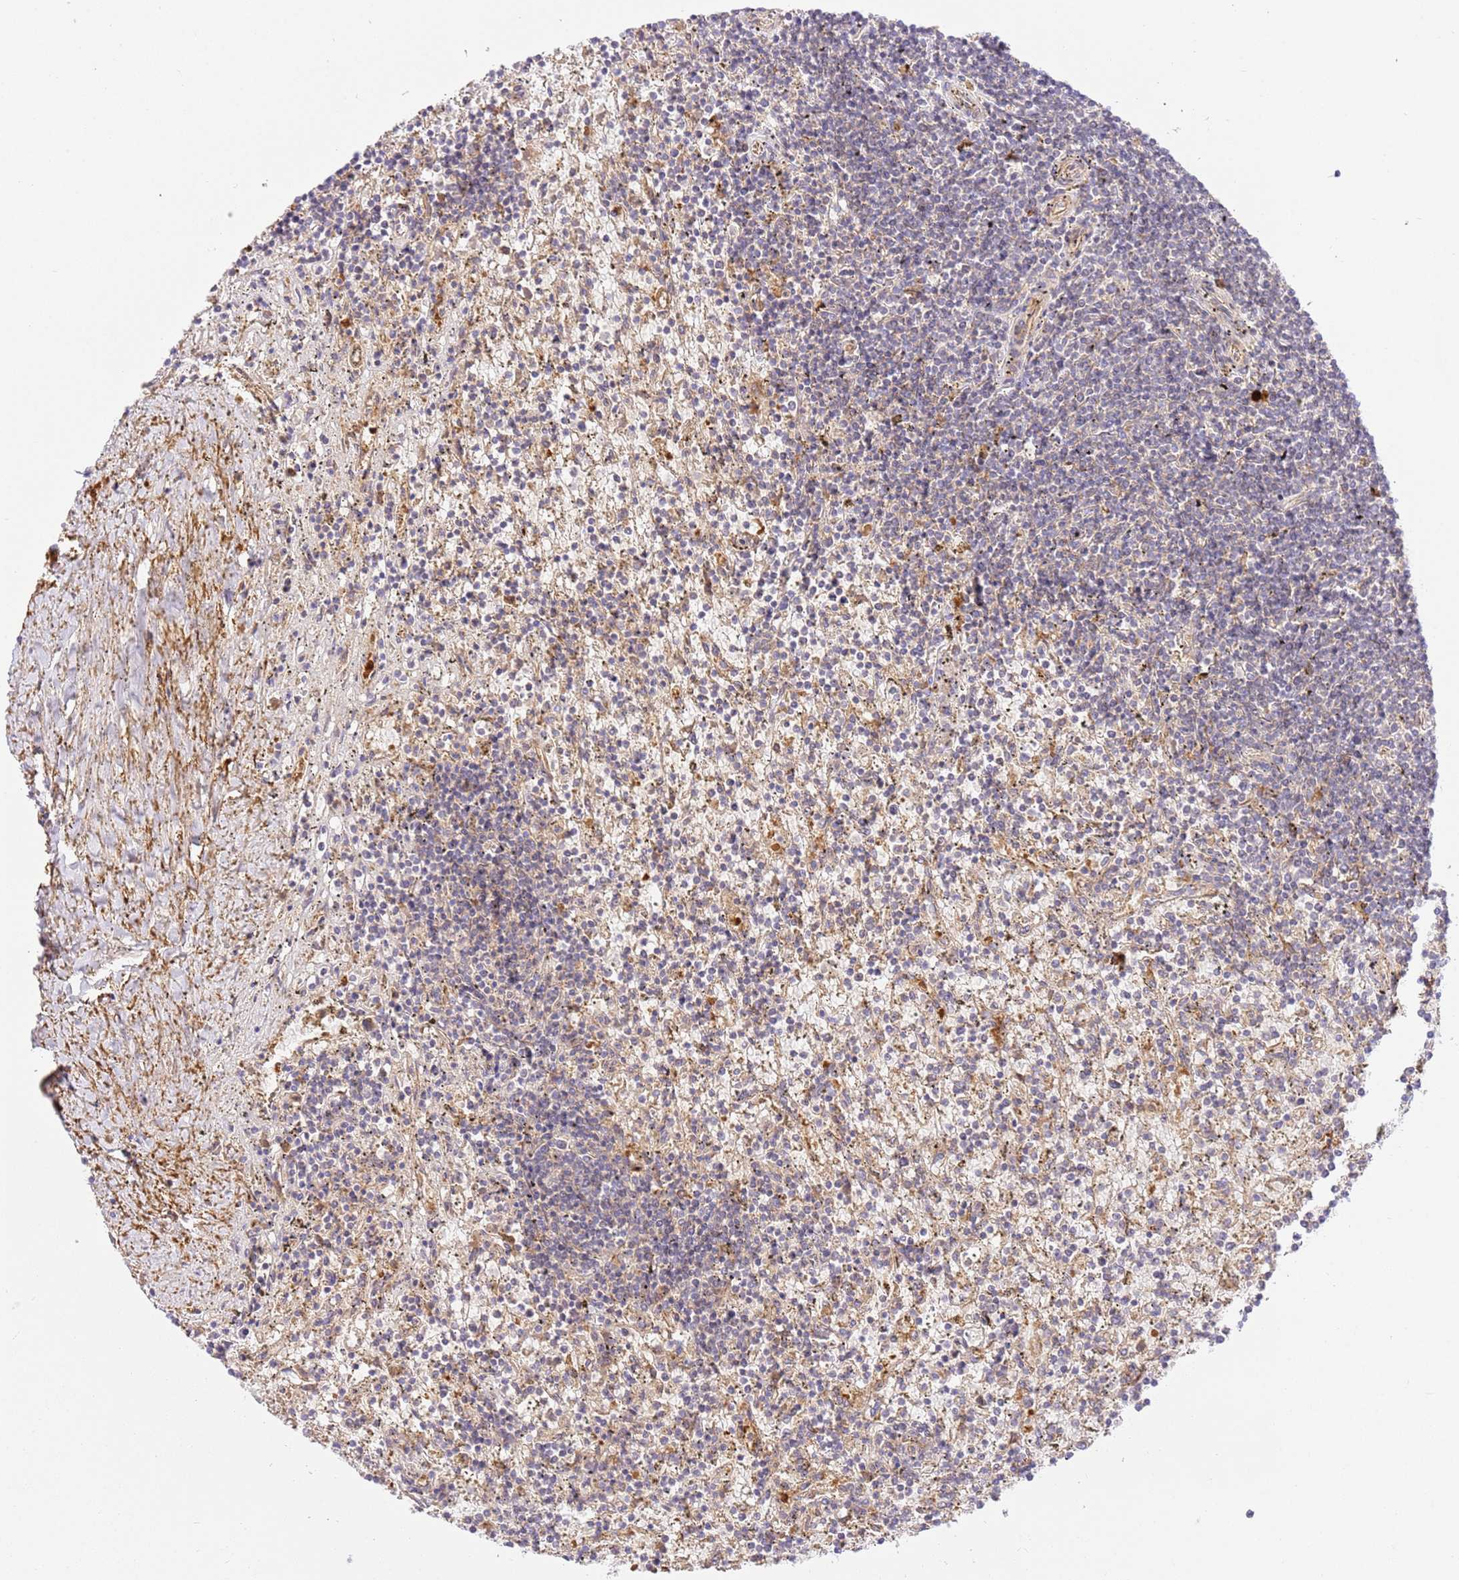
{"staining": {"intensity": "negative", "quantity": "none", "location": "none"}, "tissue": "lymphoma", "cell_type": "Tumor cells", "image_type": "cancer", "snomed": [{"axis": "morphology", "description": "Malignant lymphoma, non-Hodgkin's type, Low grade"}, {"axis": "topography", "description": "Spleen"}], "caption": "There is no significant positivity in tumor cells of lymphoma.", "gene": "C8G", "patient": {"sex": "male", "age": 76}}